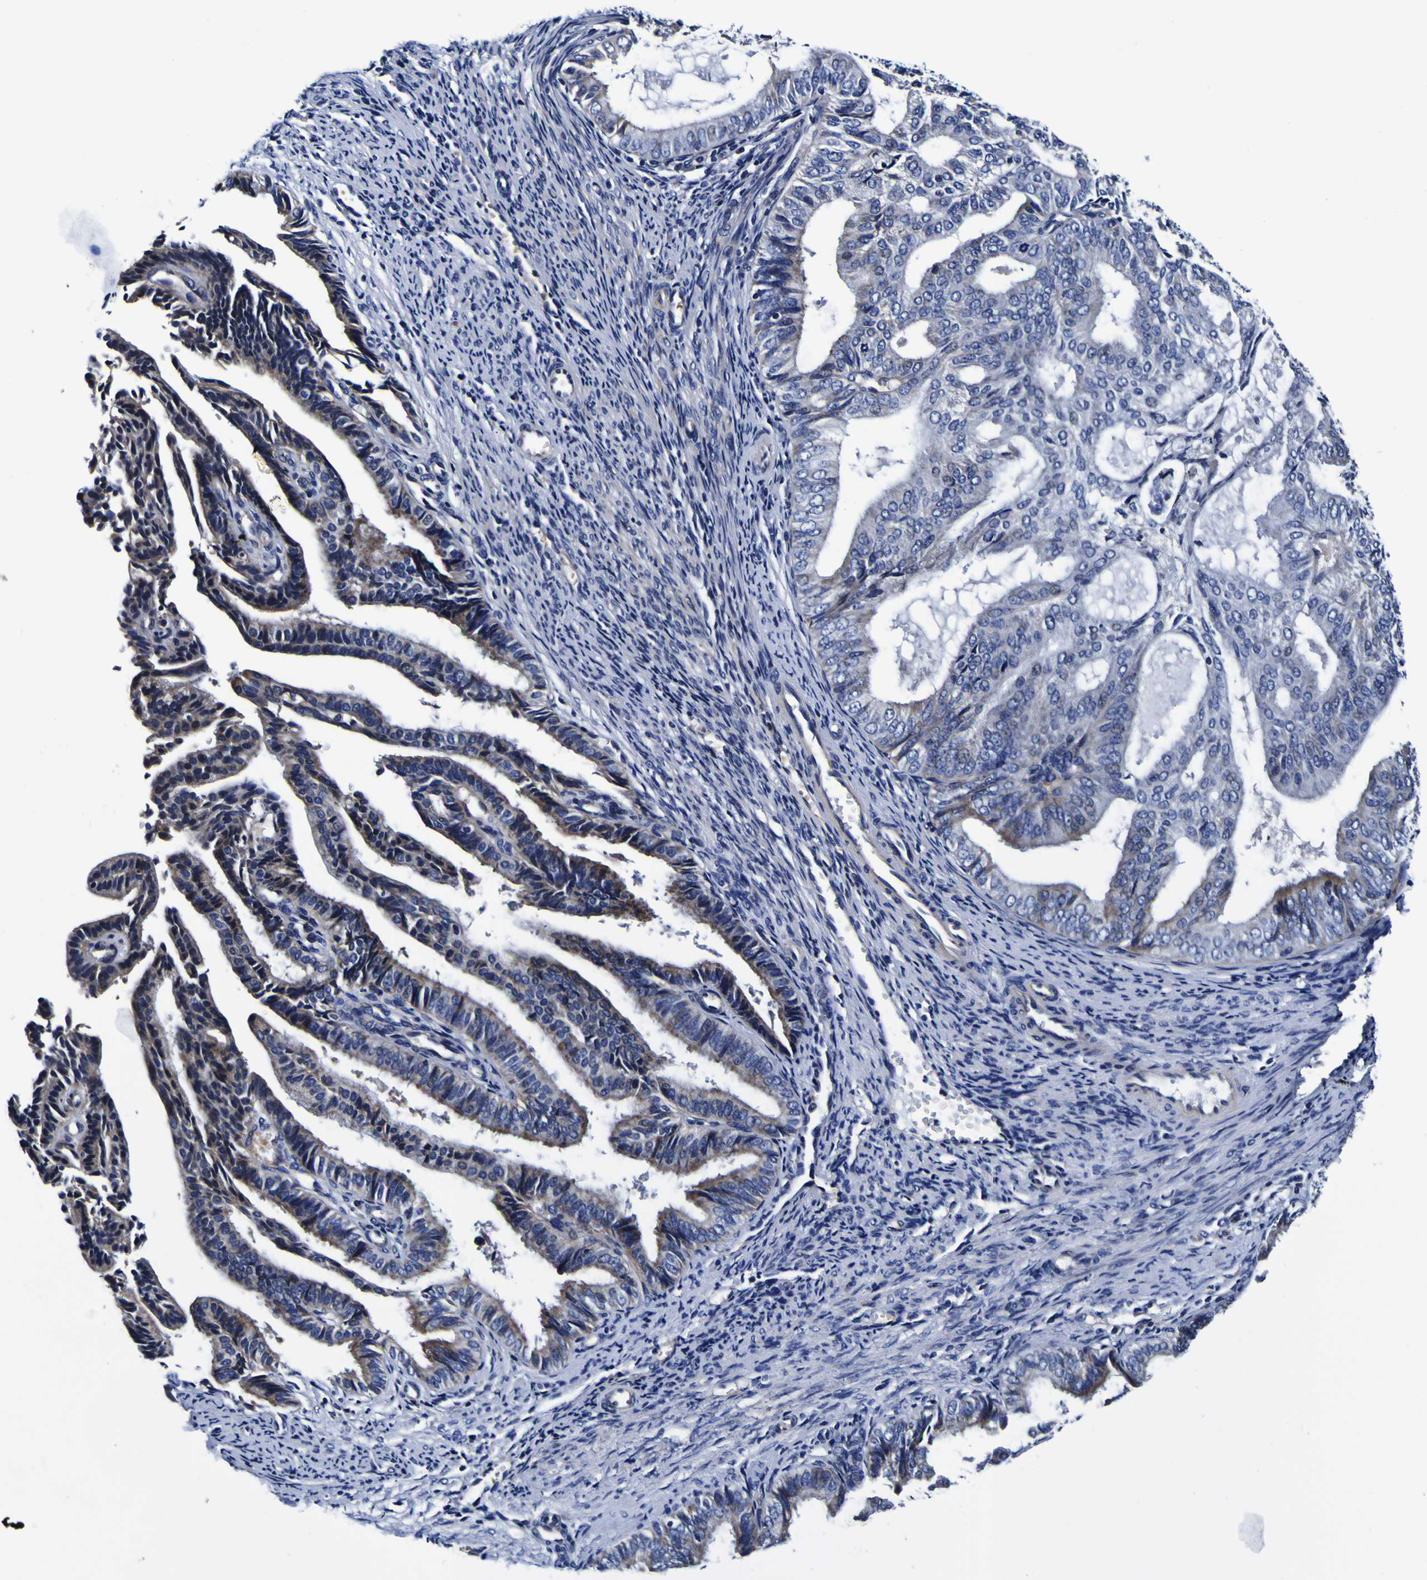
{"staining": {"intensity": "moderate", "quantity": "<25%", "location": "cytoplasmic/membranous"}, "tissue": "endometrial cancer", "cell_type": "Tumor cells", "image_type": "cancer", "snomed": [{"axis": "morphology", "description": "Adenocarcinoma, NOS"}, {"axis": "topography", "description": "Endometrium"}], "caption": "The image demonstrates immunohistochemical staining of endometrial adenocarcinoma. There is moderate cytoplasmic/membranous staining is seen in approximately <25% of tumor cells. (Brightfield microscopy of DAB IHC at high magnification).", "gene": "PDLIM4", "patient": {"sex": "female", "age": 58}}